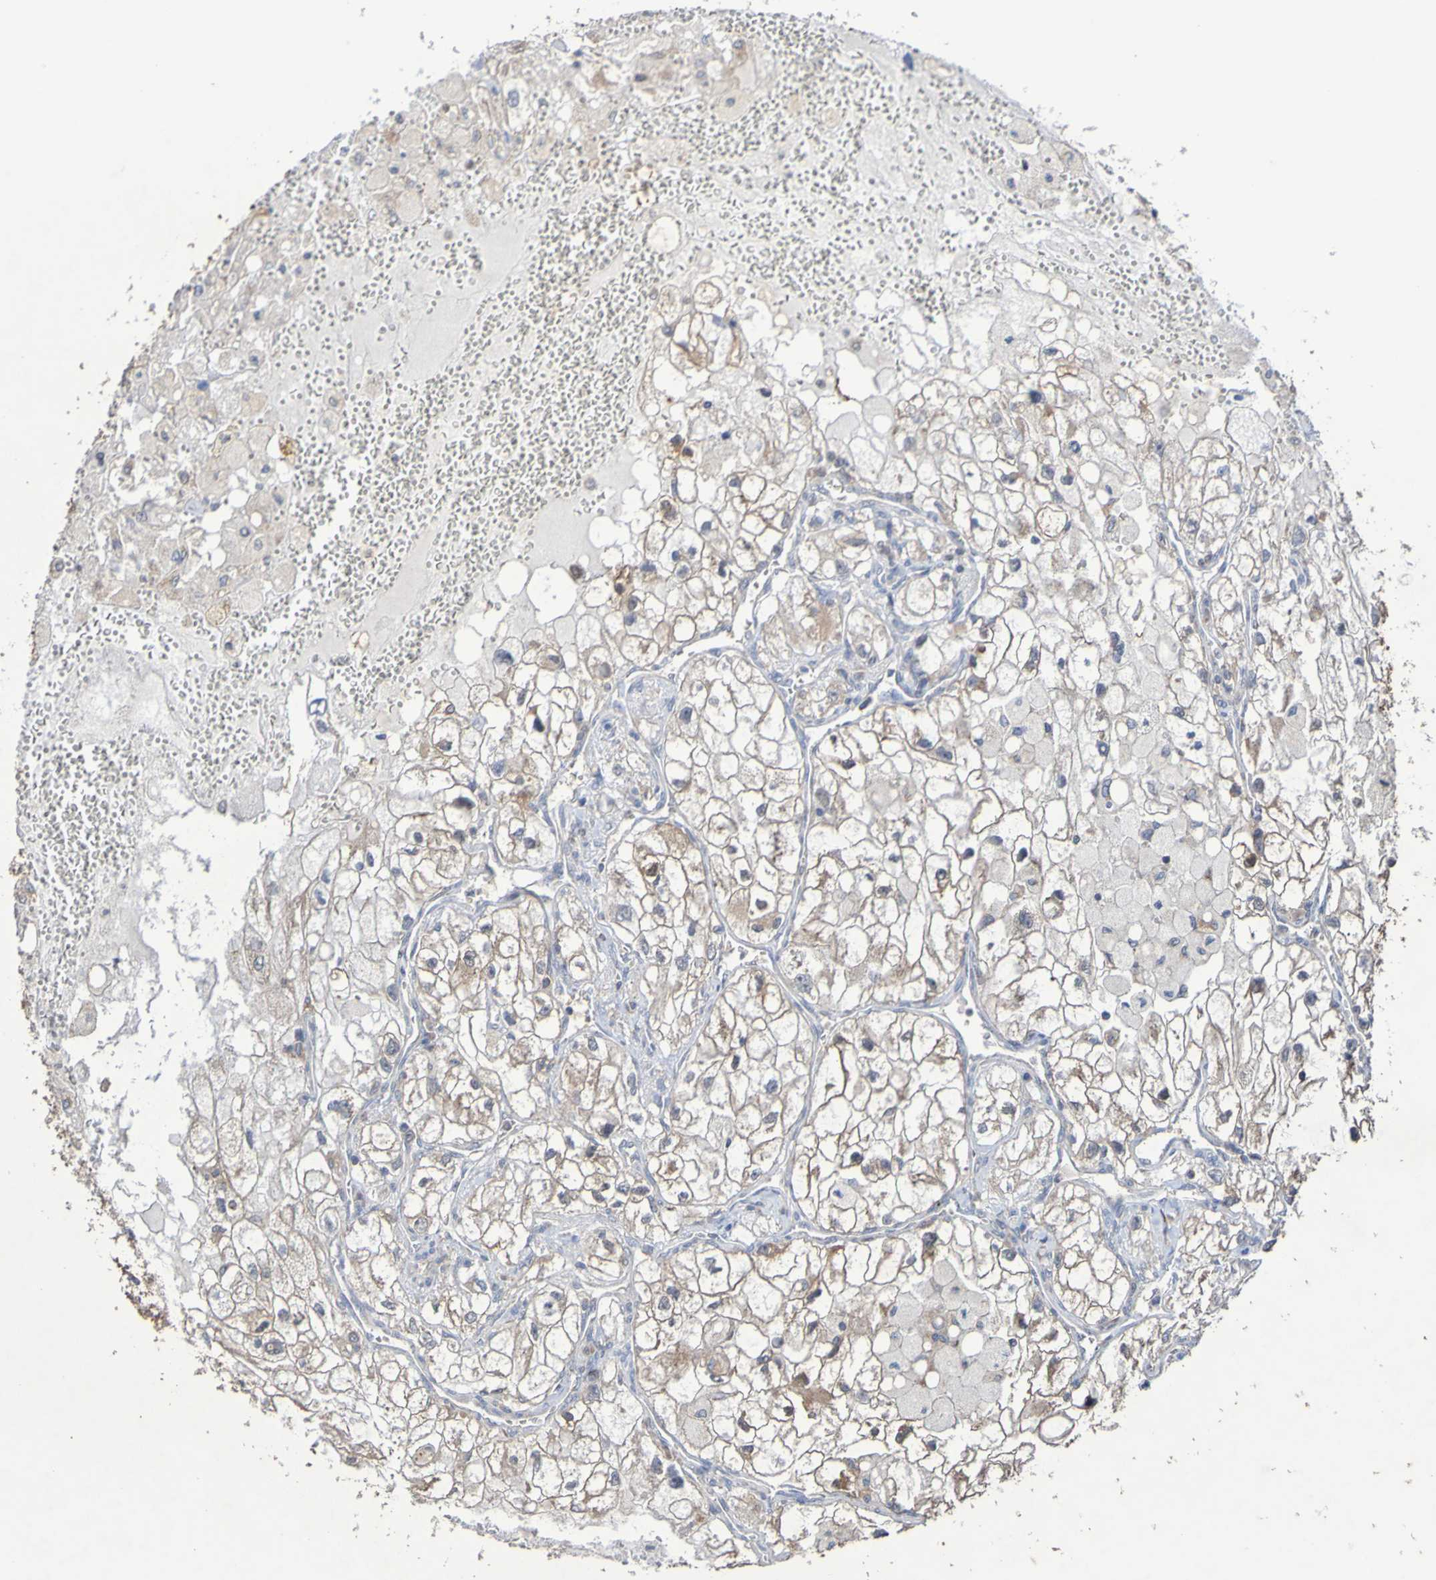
{"staining": {"intensity": "weak", "quantity": "25%-75%", "location": "cytoplasmic/membranous"}, "tissue": "renal cancer", "cell_type": "Tumor cells", "image_type": "cancer", "snomed": [{"axis": "morphology", "description": "Adenocarcinoma, NOS"}, {"axis": "topography", "description": "Kidney"}], "caption": "Protein analysis of adenocarcinoma (renal) tissue displays weak cytoplasmic/membranous staining in approximately 25%-75% of tumor cells.", "gene": "C3orf18", "patient": {"sex": "female", "age": 70}}